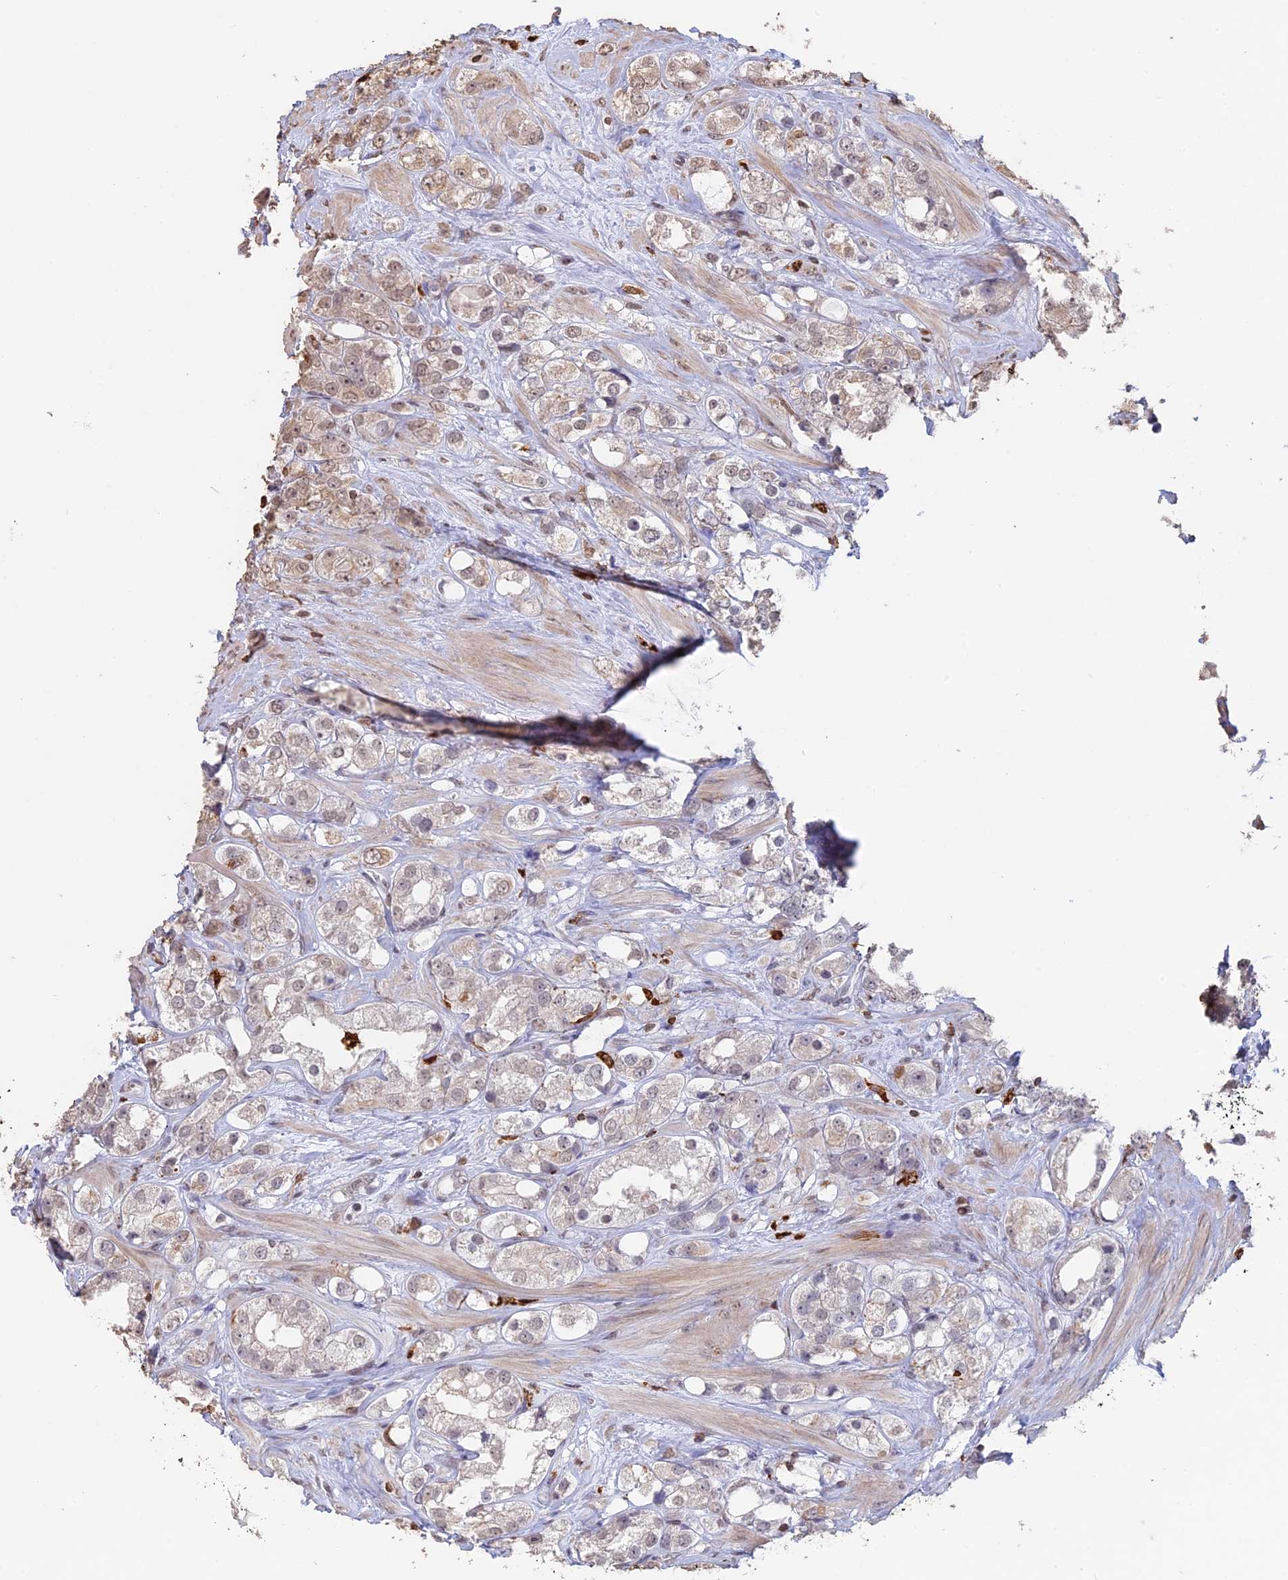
{"staining": {"intensity": "weak", "quantity": "25%-75%", "location": "cytoplasmic/membranous,nuclear"}, "tissue": "prostate cancer", "cell_type": "Tumor cells", "image_type": "cancer", "snomed": [{"axis": "morphology", "description": "Adenocarcinoma, NOS"}, {"axis": "topography", "description": "Prostate"}], "caption": "This is an image of immunohistochemistry (IHC) staining of adenocarcinoma (prostate), which shows weak expression in the cytoplasmic/membranous and nuclear of tumor cells.", "gene": "APOBR", "patient": {"sex": "male", "age": 79}}